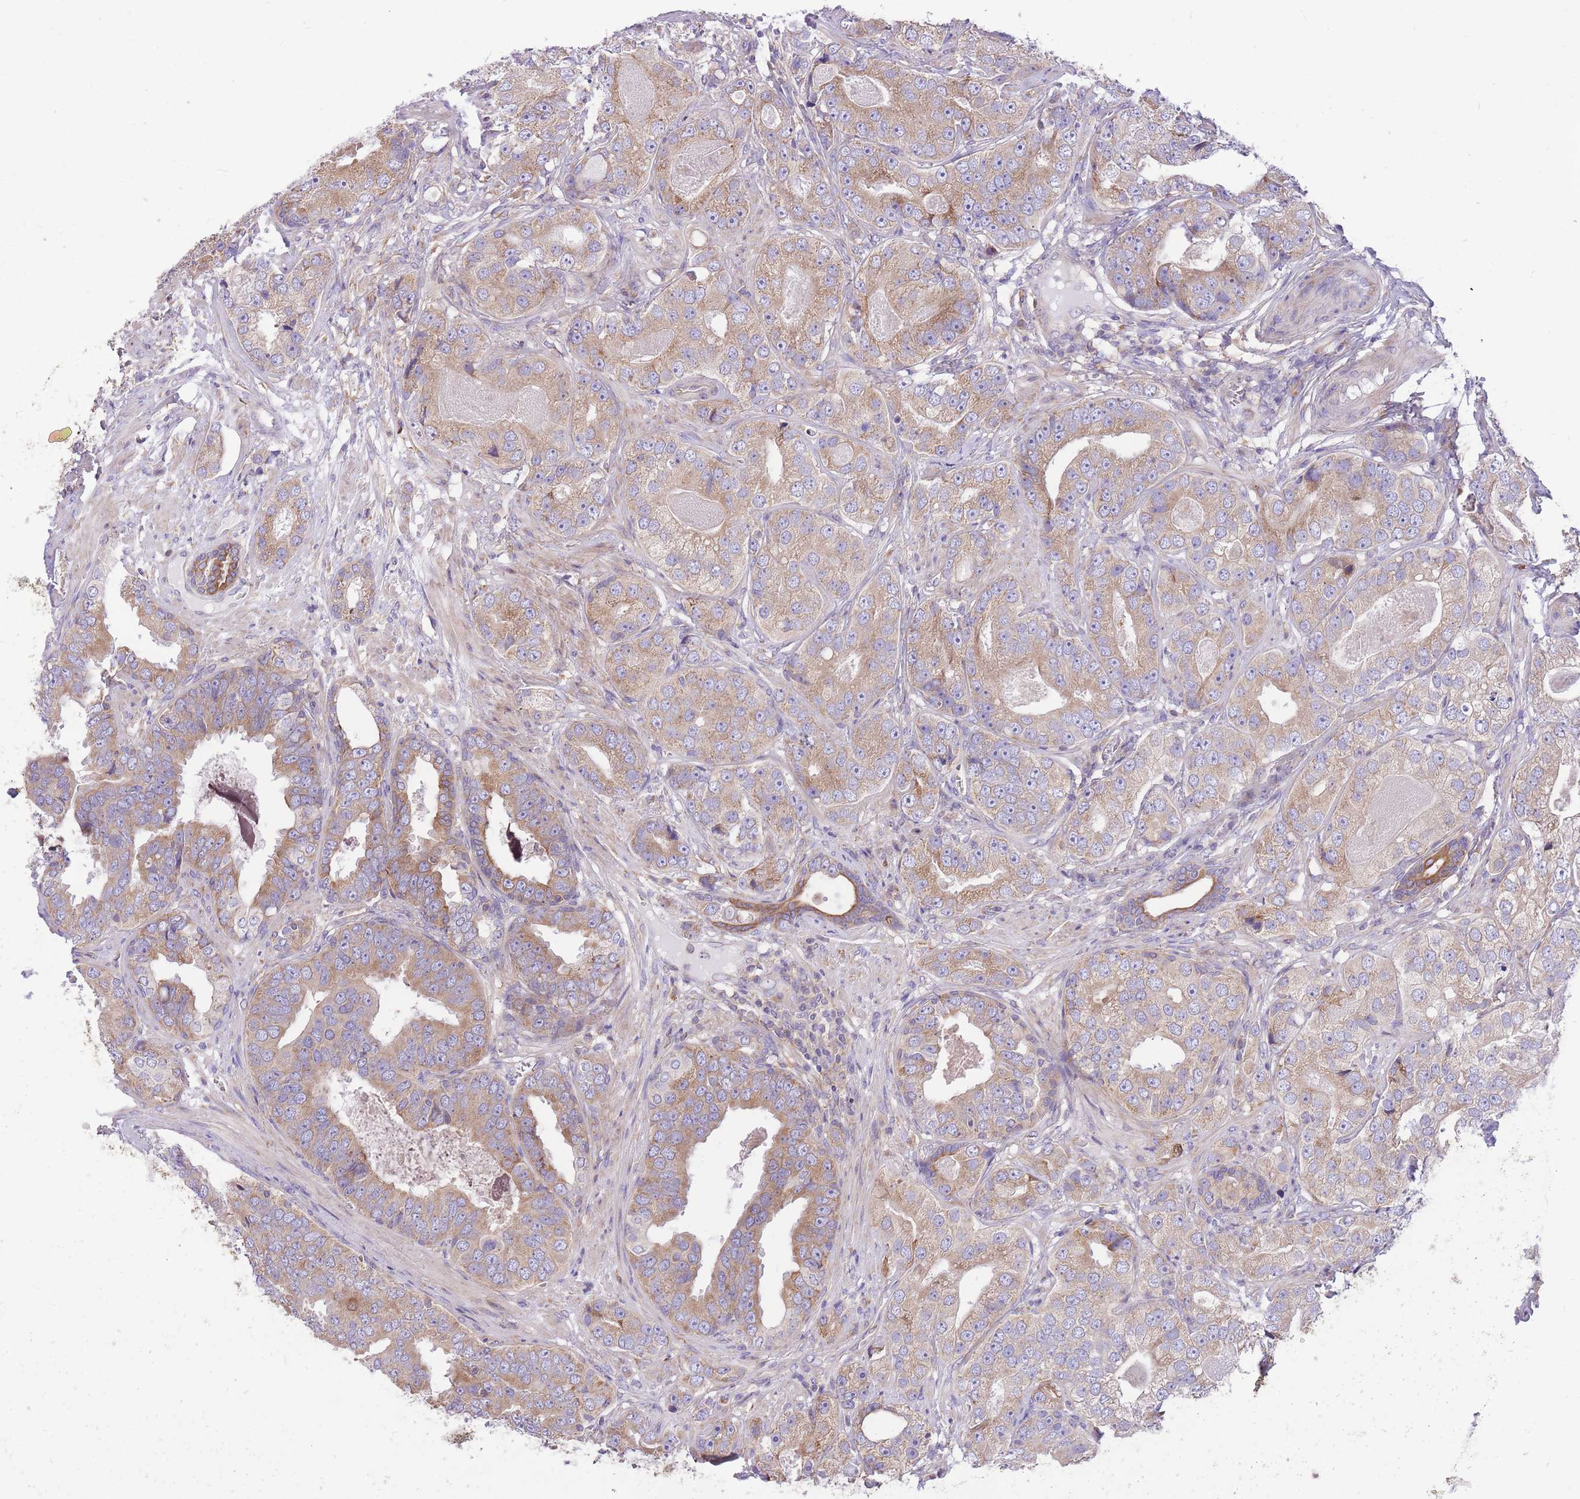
{"staining": {"intensity": "moderate", "quantity": "25%-75%", "location": "cytoplasmic/membranous"}, "tissue": "prostate cancer", "cell_type": "Tumor cells", "image_type": "cancer", "snomed": [{"axis": "morphology", "description": "Adenocarcinoma, High grade"}, {"axis": "topography", "description": "Prostate"}], "caption": "The micrograph reveals immunohistochemical staining of prostate cancer (adenocarcinoma (high-grade)). There is moderate cytoplasmic/membranous positivity is appreciated in approximately 25%-75% of tumor cells.", "gene": "GBP7", "patient": {"sex": "male", "age": 71}}